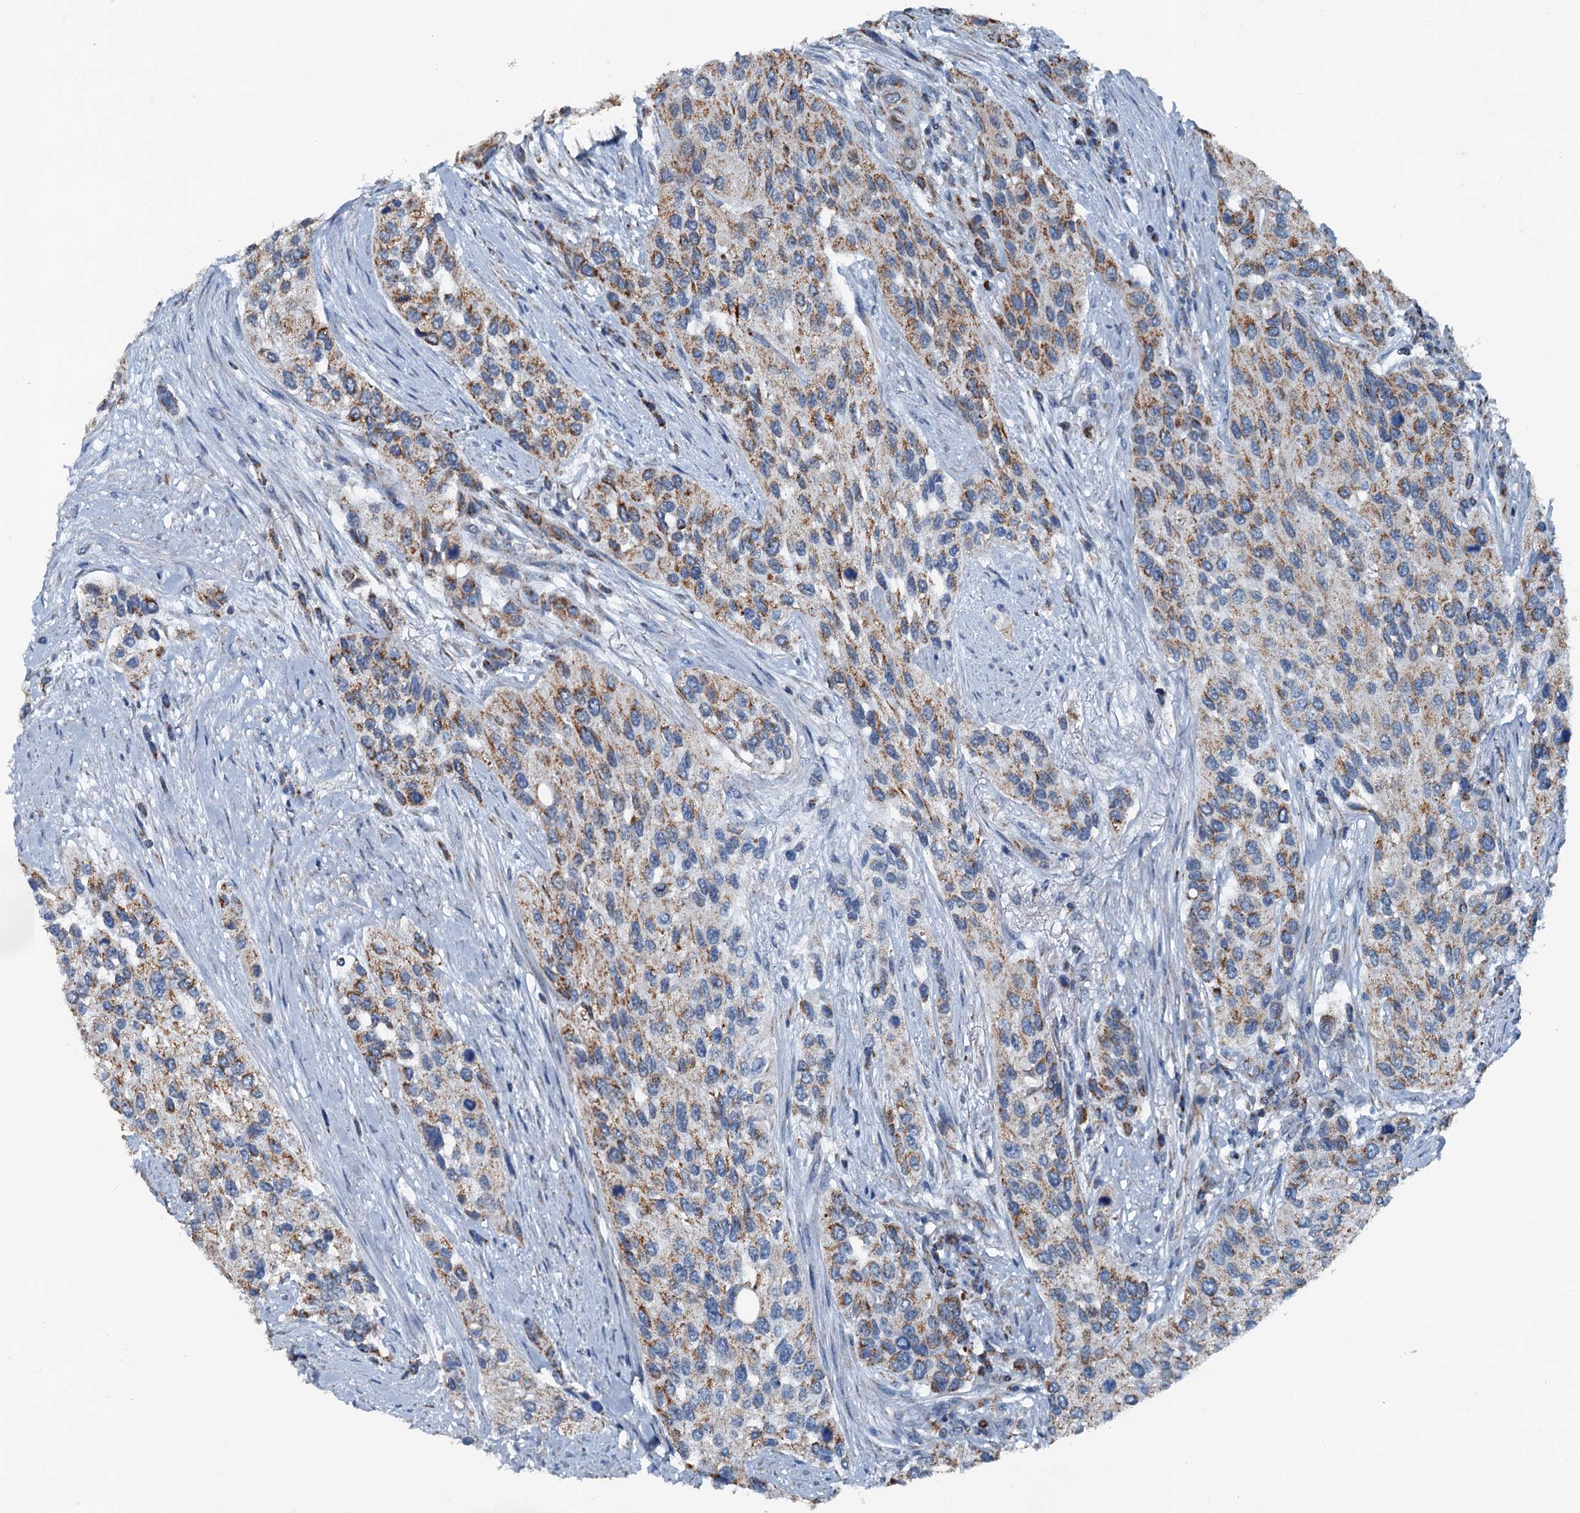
{"staining": {"intensity": "moderate", "quantity": ">75%", "location": "cytoplasmic/membranous"}, "tissue": "urothelial cancer", "cell_type": "Tumor cells", "image_type": "cancer", "snomed": [{"axis": "morphology", "description": "Normal tissue, NOS"}, {"axis": "morphology", "description": "Urothelial carcinoma, High grade"}, {"axis": "topography", "description": "Vascular tissue"}, {"axis": "topography", "description": "Urinary bladder"}], "caption": "Tumor cells demonstrate medium levels of moderate cytoplasmic/membranous positivity in approximately >75% of cells in urothelial carcinoma (high-grade).", "gene": "TRPT1", "patient": {"sex": "female", "age": 56}}